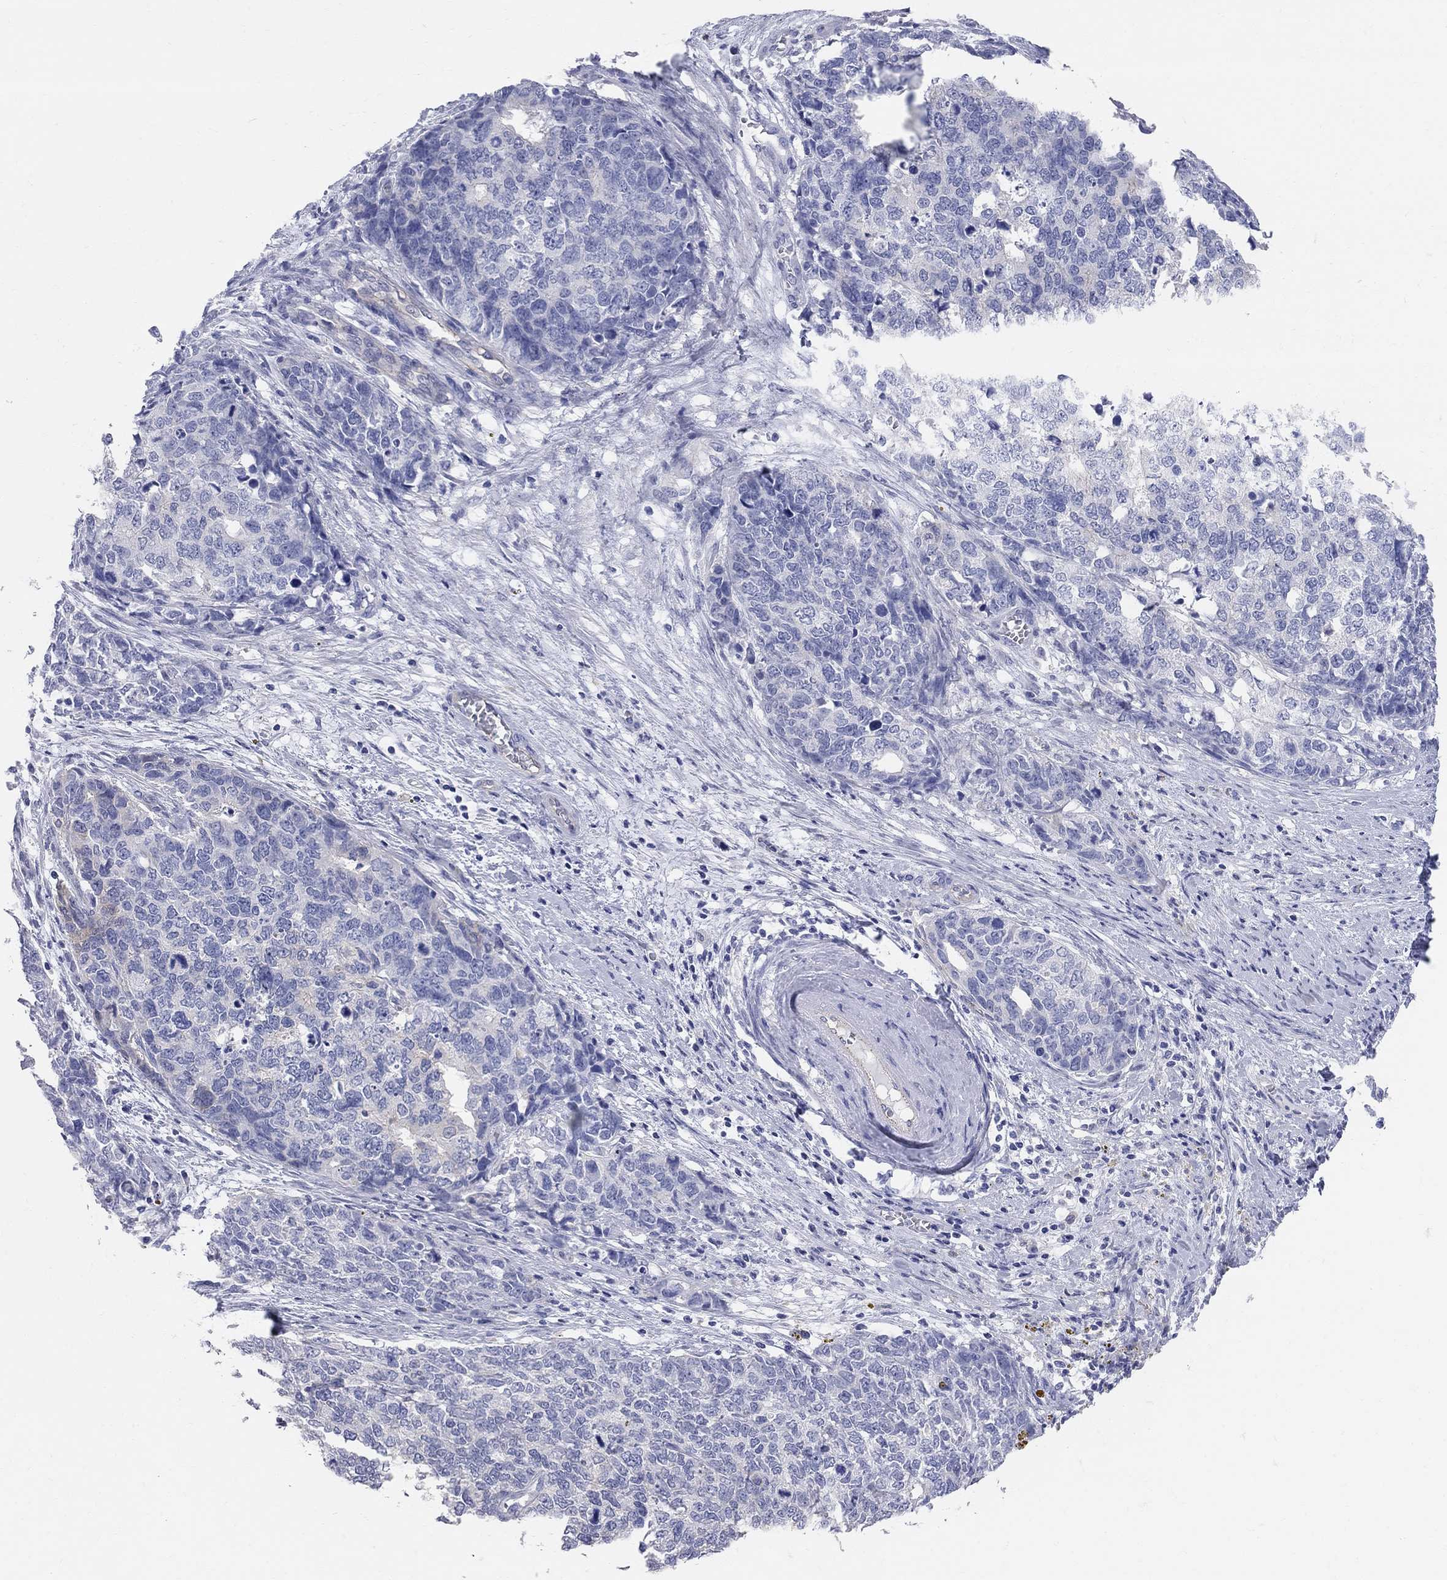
{"staining": {"intensity": "negative", "quantity": "none", "location": "none"}, "tissue": "cervical cancer", "cell_type": "Tumor cells", "image_type": "cancer", "snomed": [{"axis": "morphology", "description": "Squamous cell carcinoma, NOS"}, {"axis": "topography", "description": "Cervix"}], "caption": "Immunohistochemistry (IHC) of human cervical cancer exhibits no expression in tumor cells.", "gene": "AOX1", "patient": {"sex": "female", "age": 63}}